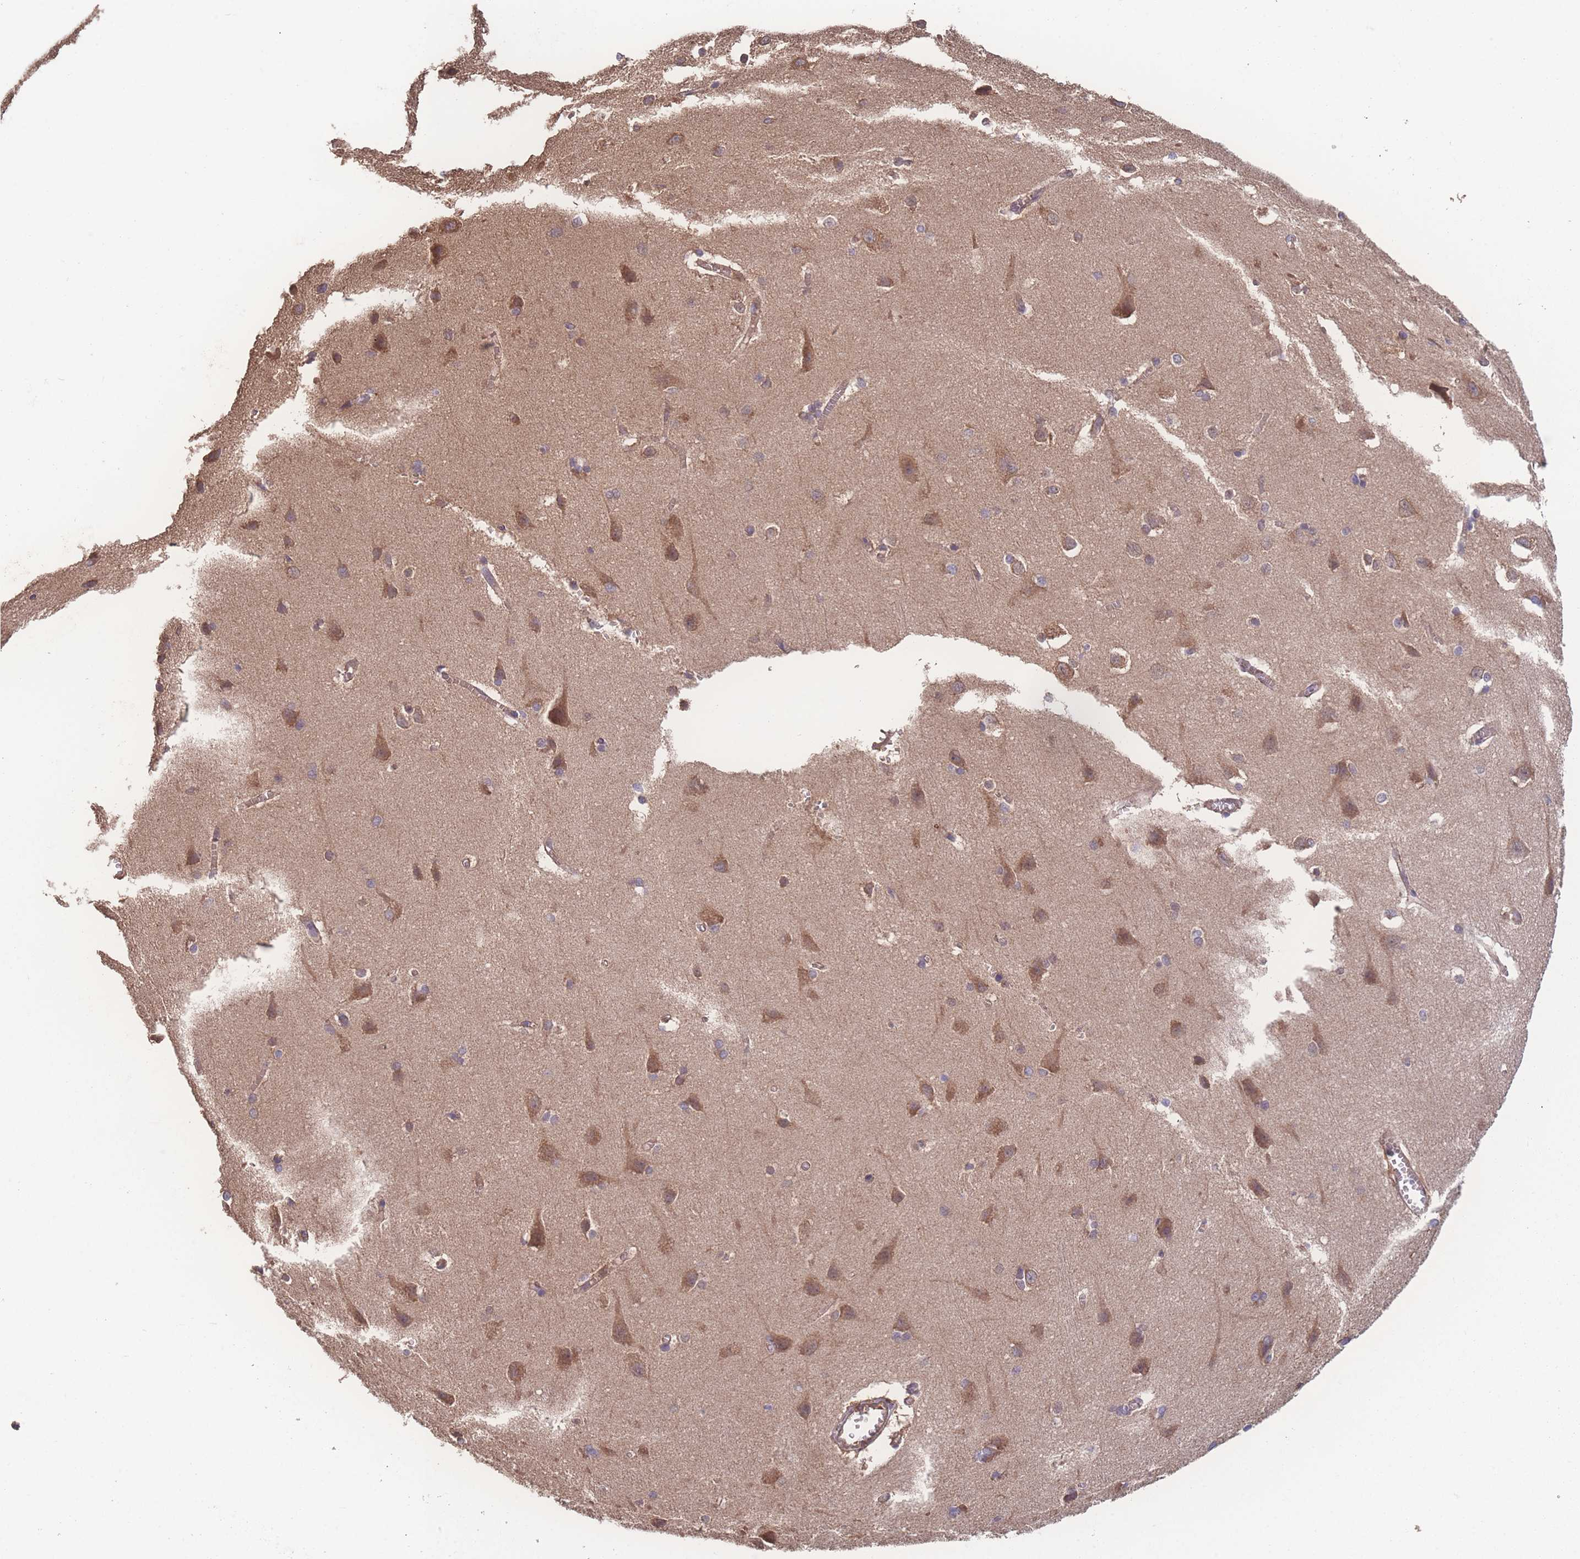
{"staining": {"intensity": "moderate", "quantity": ">75%", "location": "cytoplasmic/membranous"}, "tissue": "cerebral cortex", "cell_type": "Endothelial cells", "image_type": "normal", "snomed": [{"axis": "morphology", "description": "Normal tissue, NOS"}, {"axis": "topography", "description": "Cerebral cortex"}], "caption": "Immunohistochemistry (IHC) (DAB (3,3'-diaminobenzidine)) staining of normal human cerebral cortex reveals moderate cytoplasmic/membranous protein expression in approximately >75% of endothelial cells.", "gene": "ATXN10", "patient": {"sex": "male", "age": 37}}